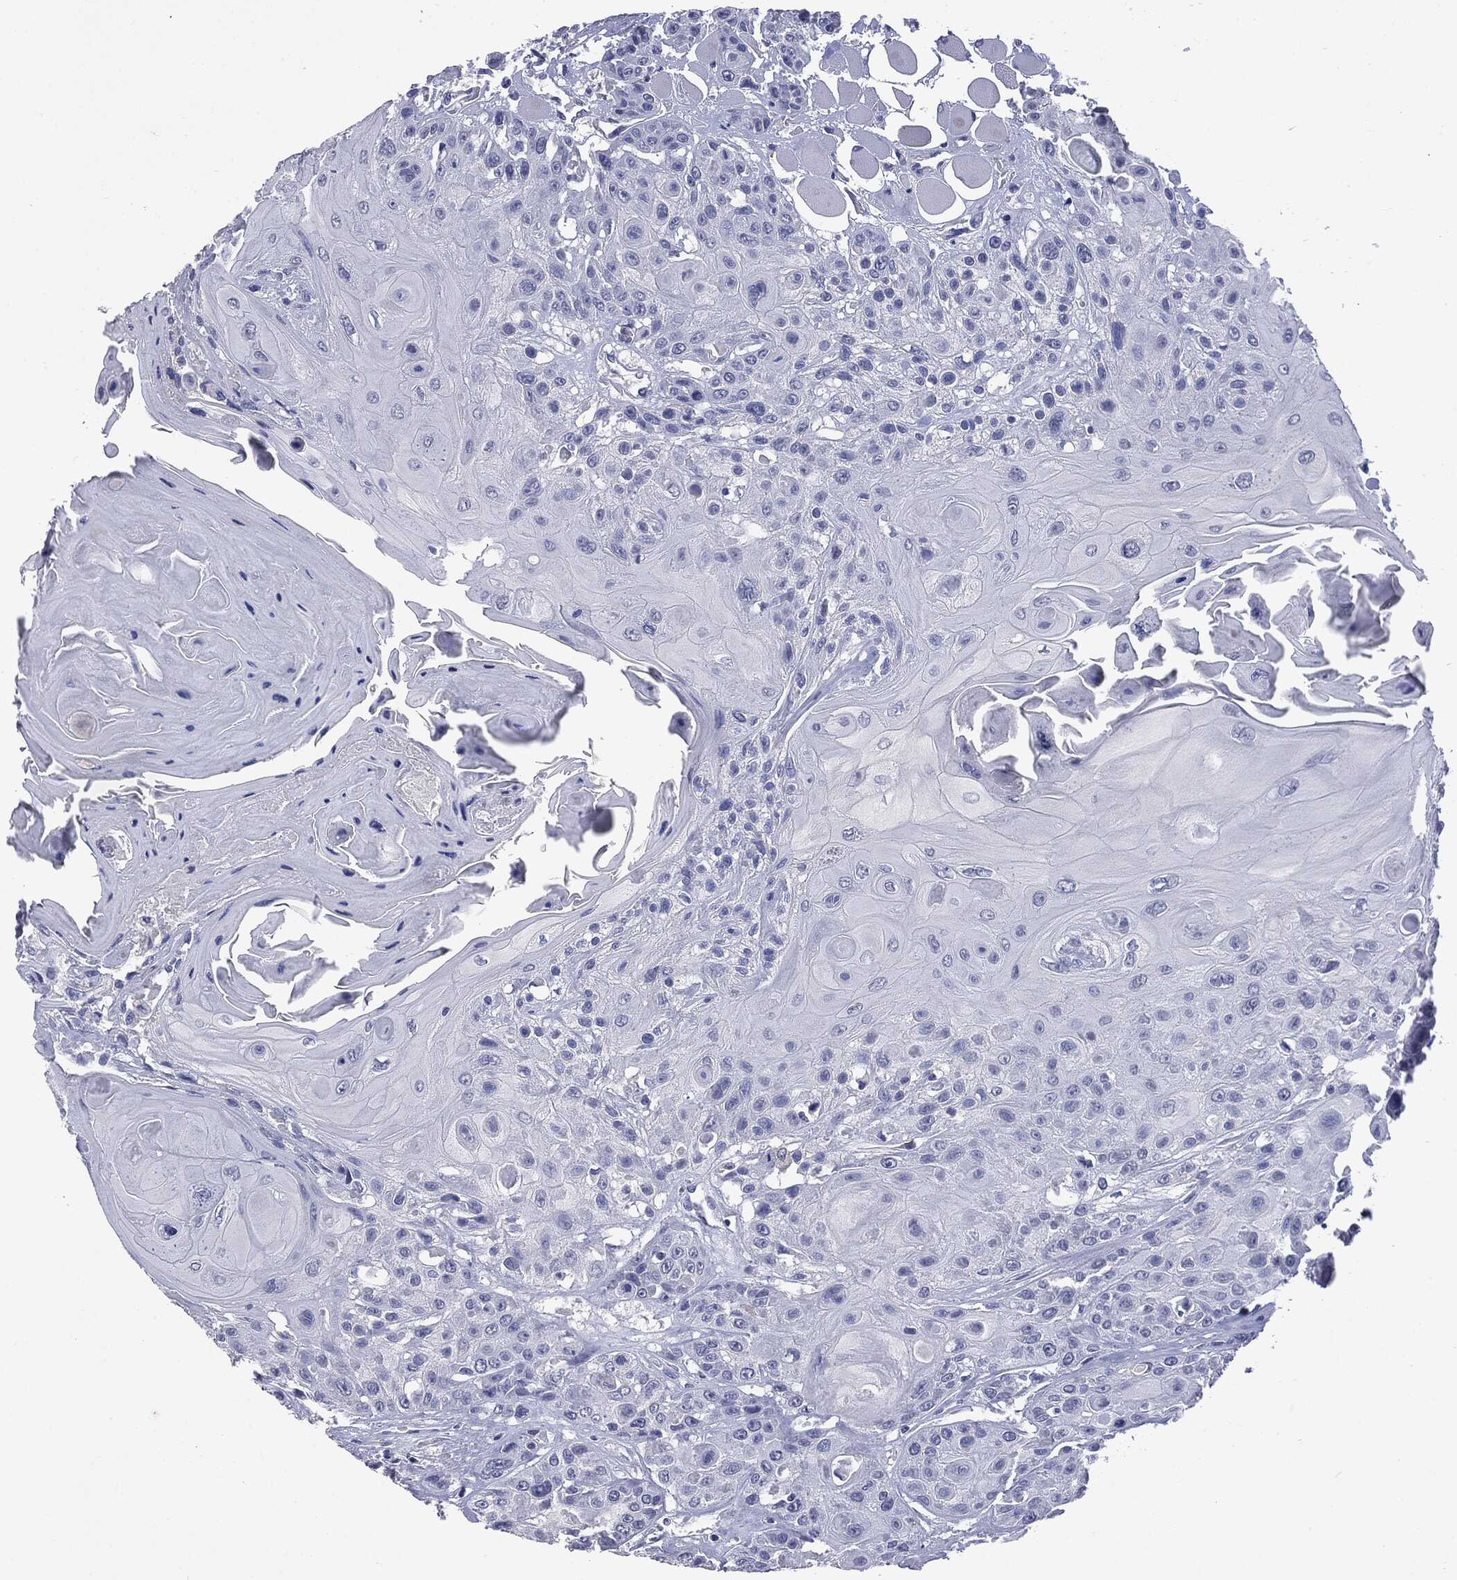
{"staining": {"intensity": "negative", "quantity": "none", "location": "none"}, "tissue": "head and neck cancer", "cell_type": "Tumor cells", "image_type": "cancer", "snomed": [{"axis": "morphology", "description": "Squamous cell carcinoma, NOS"}, {"axis": "topography", "description": "Head-Neck"}], "caption": "Photomicrograph shows no significant protein positivity in tumor cells of squamous cell carcinoma (head and neck). (DAB IHC with hematoxylin counter stain).", "gene": "TSHB", "patient": {"sex": "female", "age": 59}}